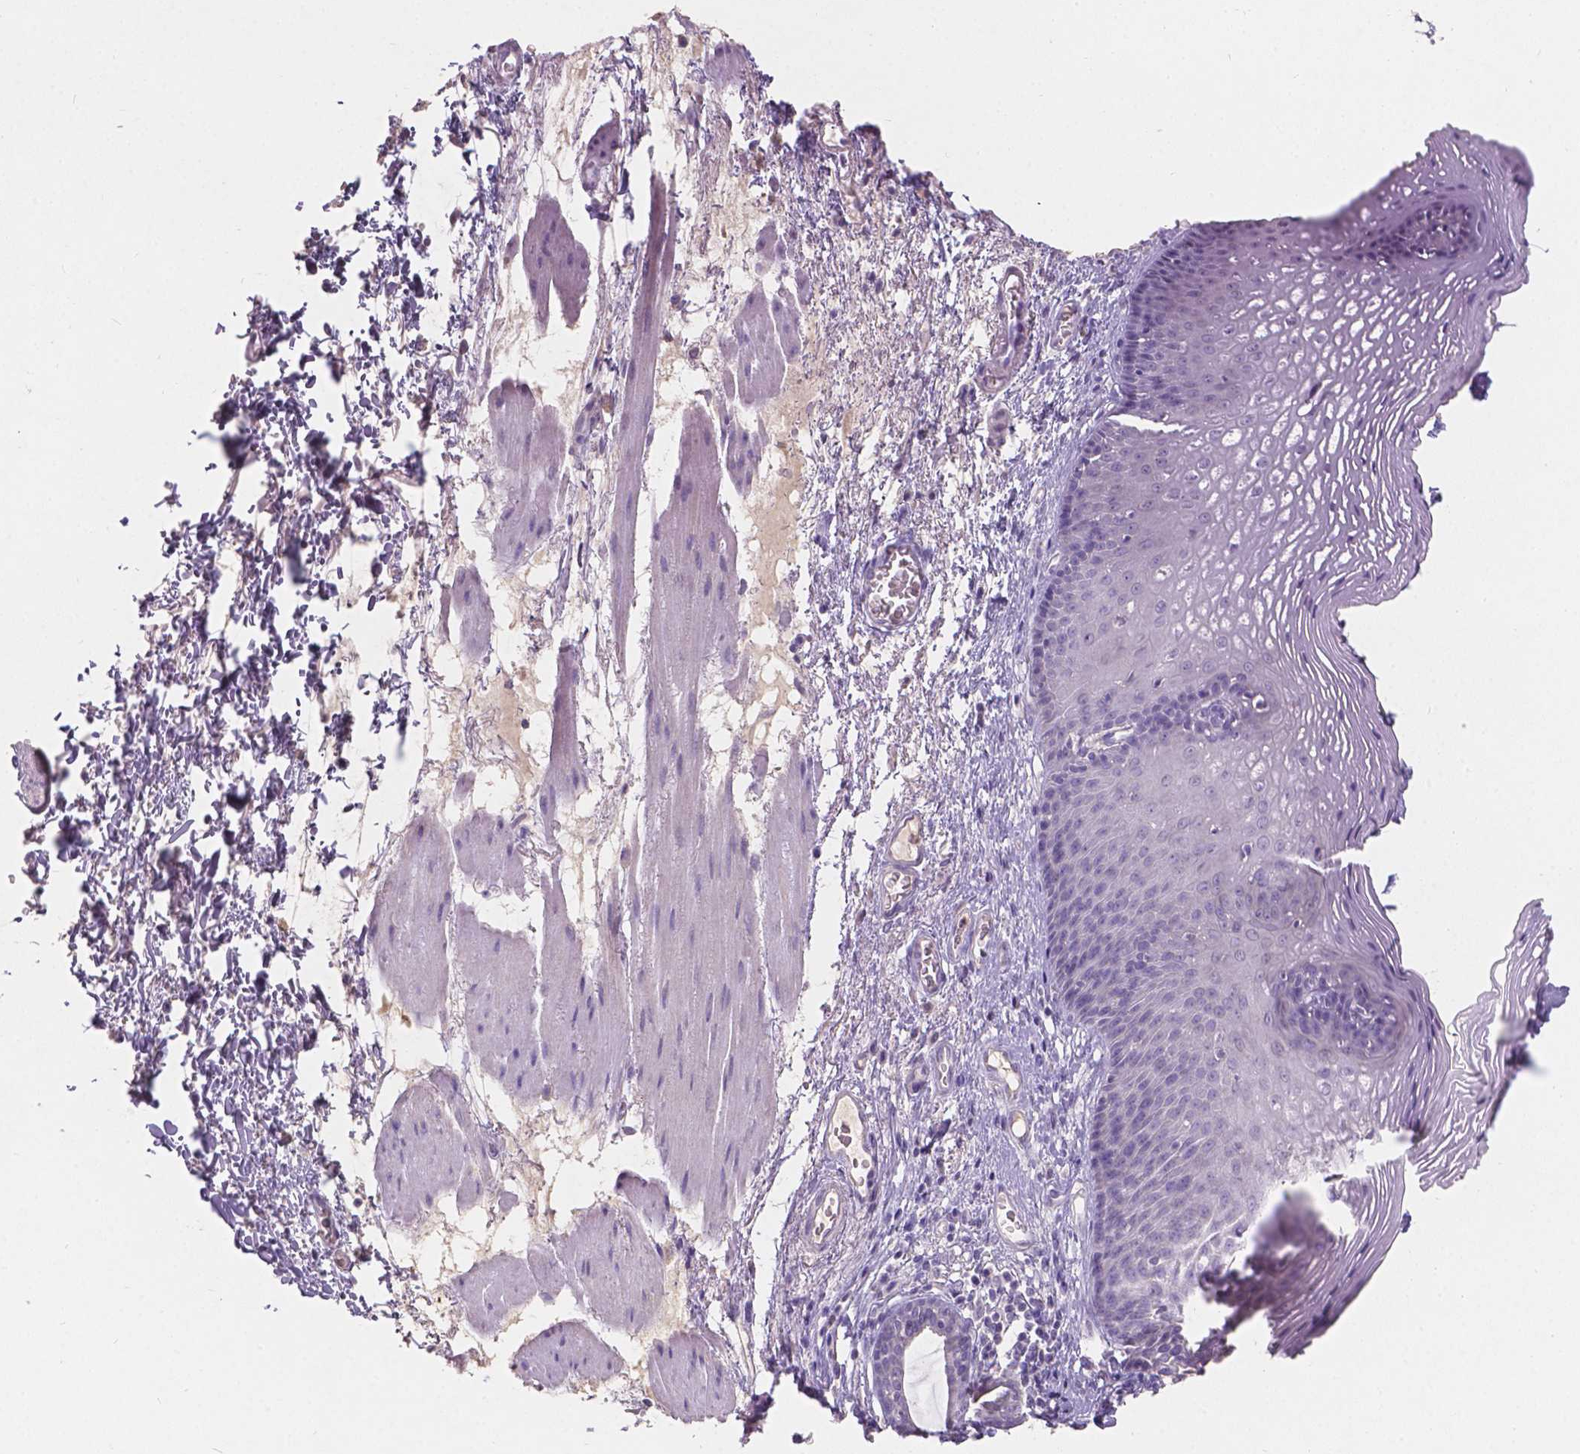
{"staining": {"intensity": "negative", "quantity": "none", "location": "none"}, "tissue": "esophagus", "cell_type": "Squamous epithelial cells", "image_type": "normal", "snomed": [{"axis": "morphology", "description": "Normal tissue, NOS"}, {"axis": "topography", "description": "Esophagus"}], "caption": "Squamous epithelial cells are negative for protein expression in benign human esophagus. (DAB immunohistochemistry (IHC) visualized using brightfield microscopy, high magnification).", "gene": "DCAF4L1", "patient": {"sex": "male", "age": 76}}